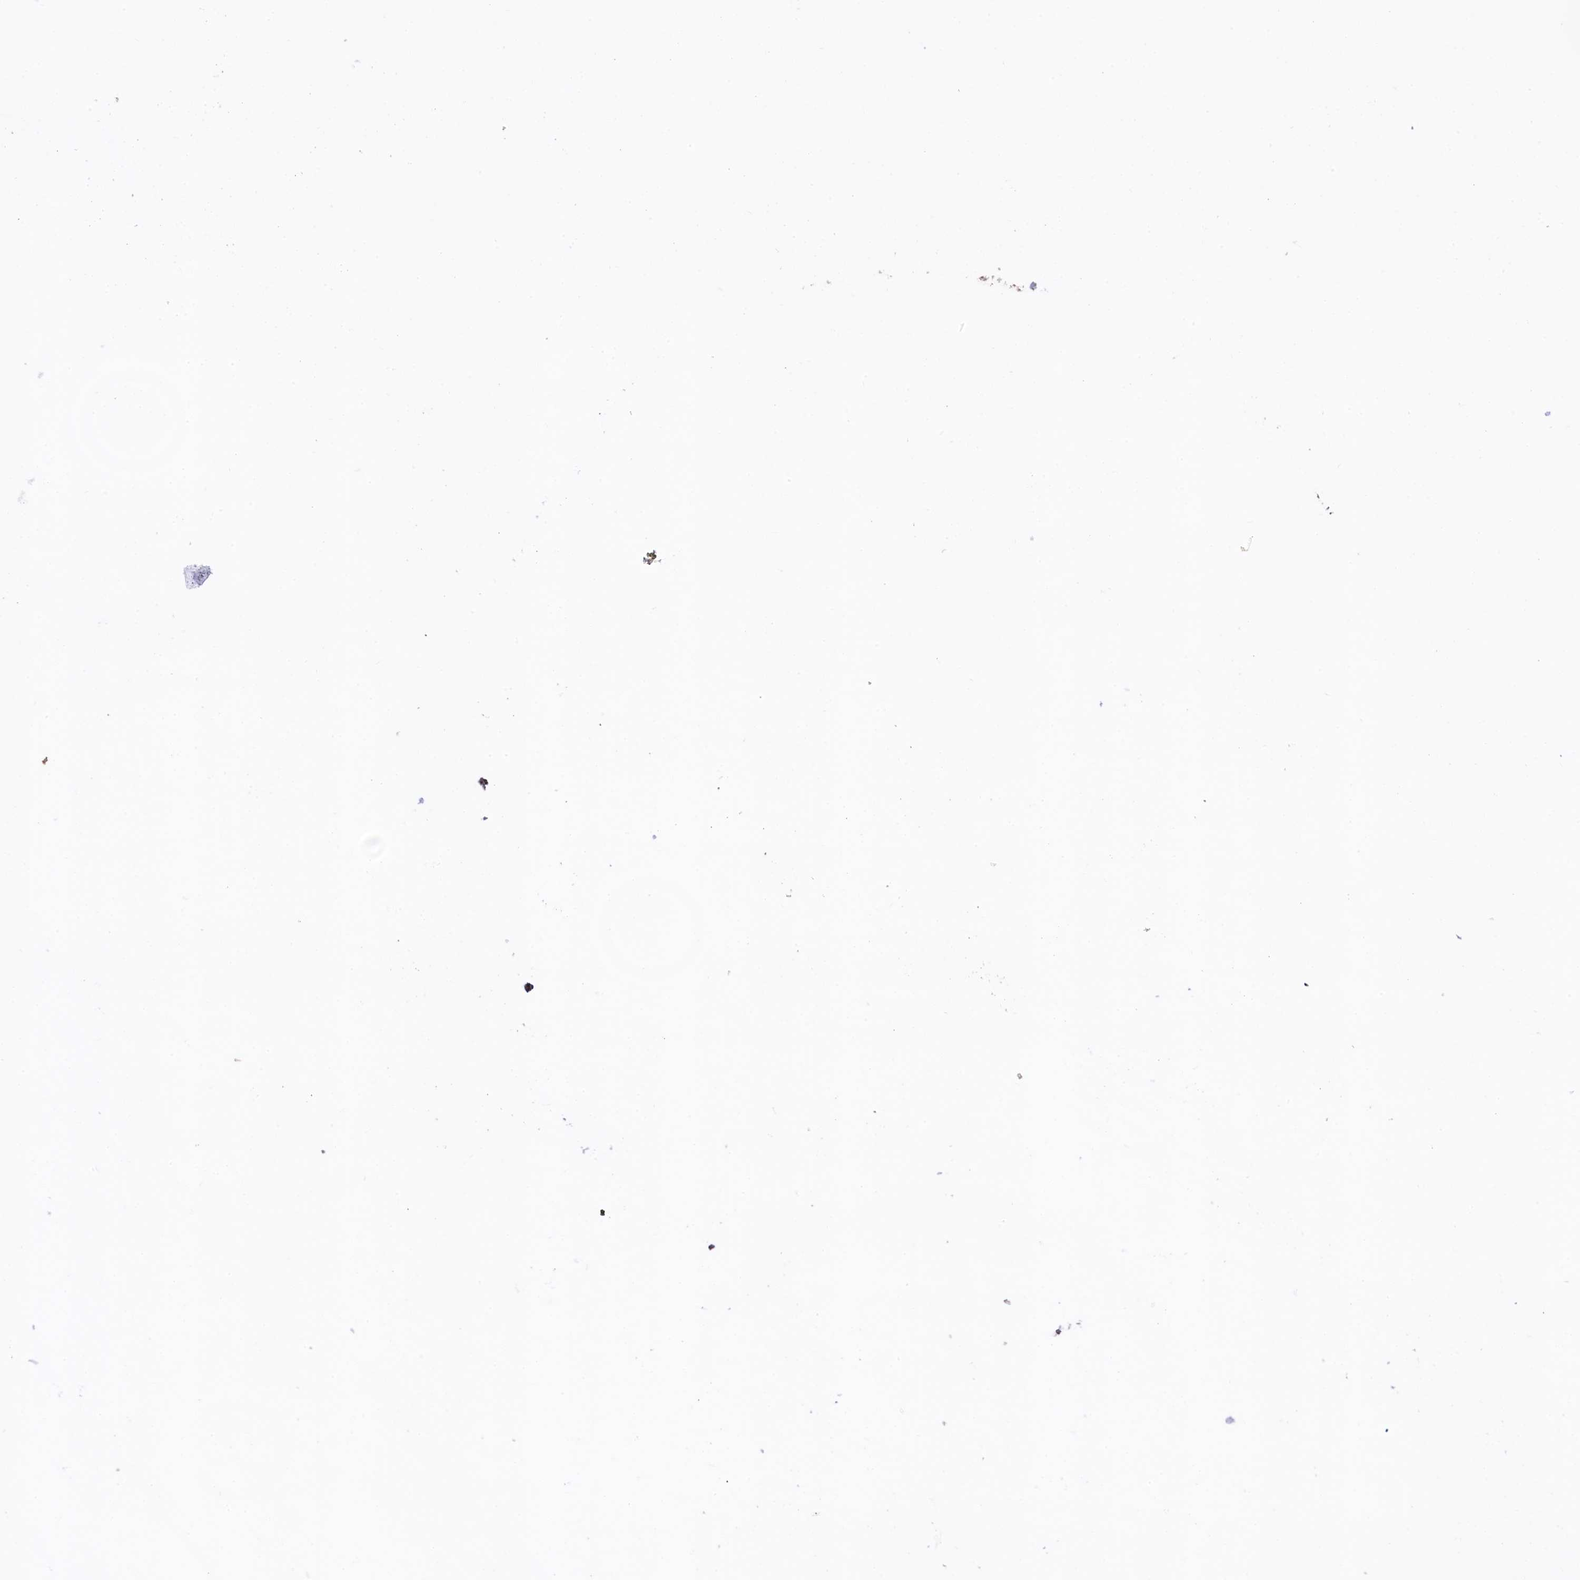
{"staining": {"intensity": "moderate", "quantity": ">75%", "location": "nuclear"}, "tissue": "vagina", "cell_type": "Squamous epithelial cells", "image_type": "normal", "snomed": [{"axis": "morphology", "description": "Normal tissue, NOS"}, {"axis": "topography", "description": "Vagina"}], "caption": "Vagina stained with DAB immunohistochemistry (IHC) demonstrates medium levels of moderate nuclear positivity in approximately >75% of squamous epithelial cells.", "gene": "LEO1", "patient": {"sex": "female", "age": 32}}